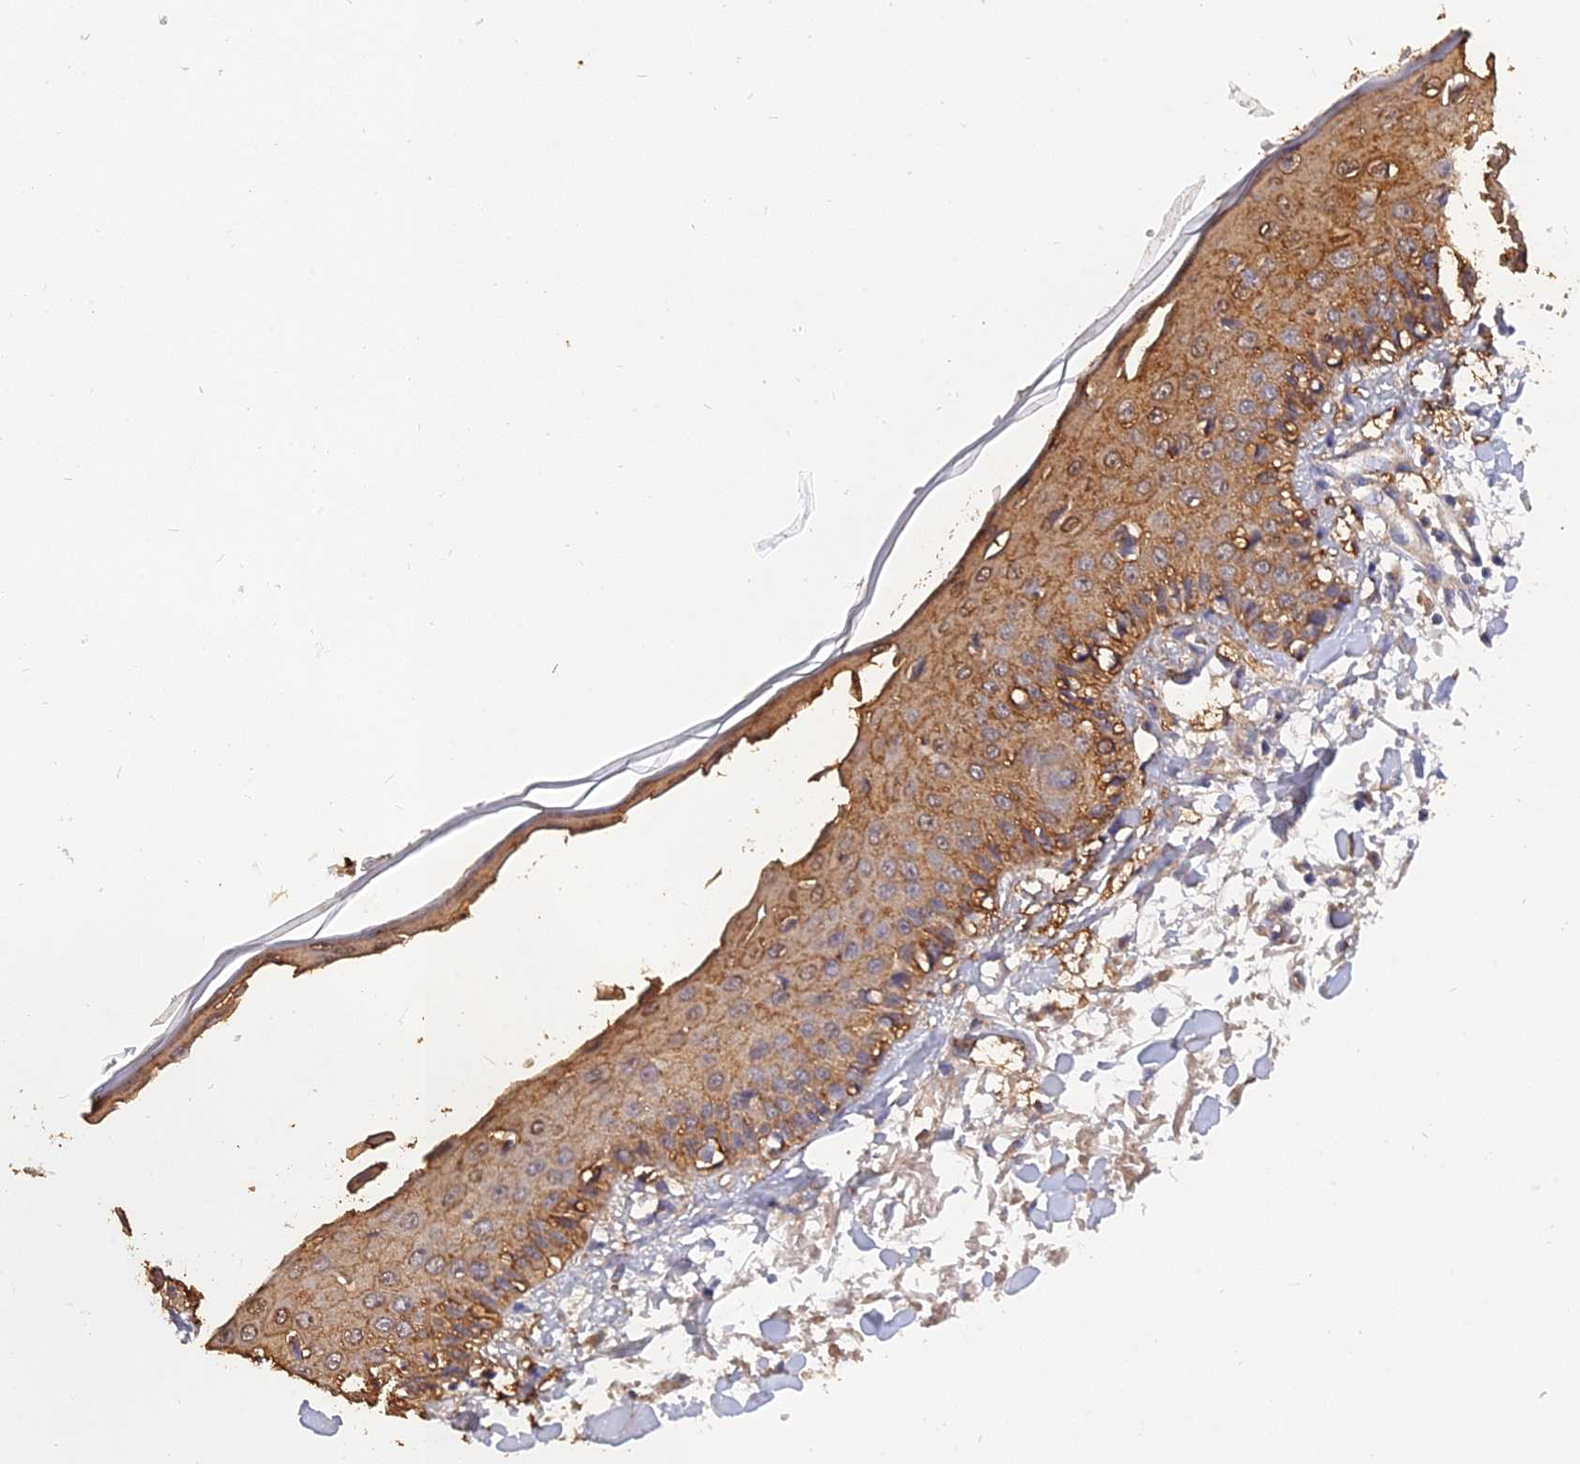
{"staining": {"intensity": "negative", "quantity": "none", "location": "none"}, "tissue": "skin", "cell_type": "Fibroblasts", "image_type": "normal", "snomed": [{"axis": "morphology", "description": "Normal tissue, NOS"}, {"axis": "morphology", "description": "Squamous cell carcinoma, NOS"}, {"axis": "topography", "description": "Skin"}, {"axis": "topography", "description": "Peripheral nerve tissue"}], "caption": "IHC histopathology image of unremarkable skin: human skin stained with DAB (3,3'-diaminobenzidine) reveals no significant protein positivity in fibroblasts.", "gene": "SLC38A11", "patient": {"sex": "male", "age": 83}}